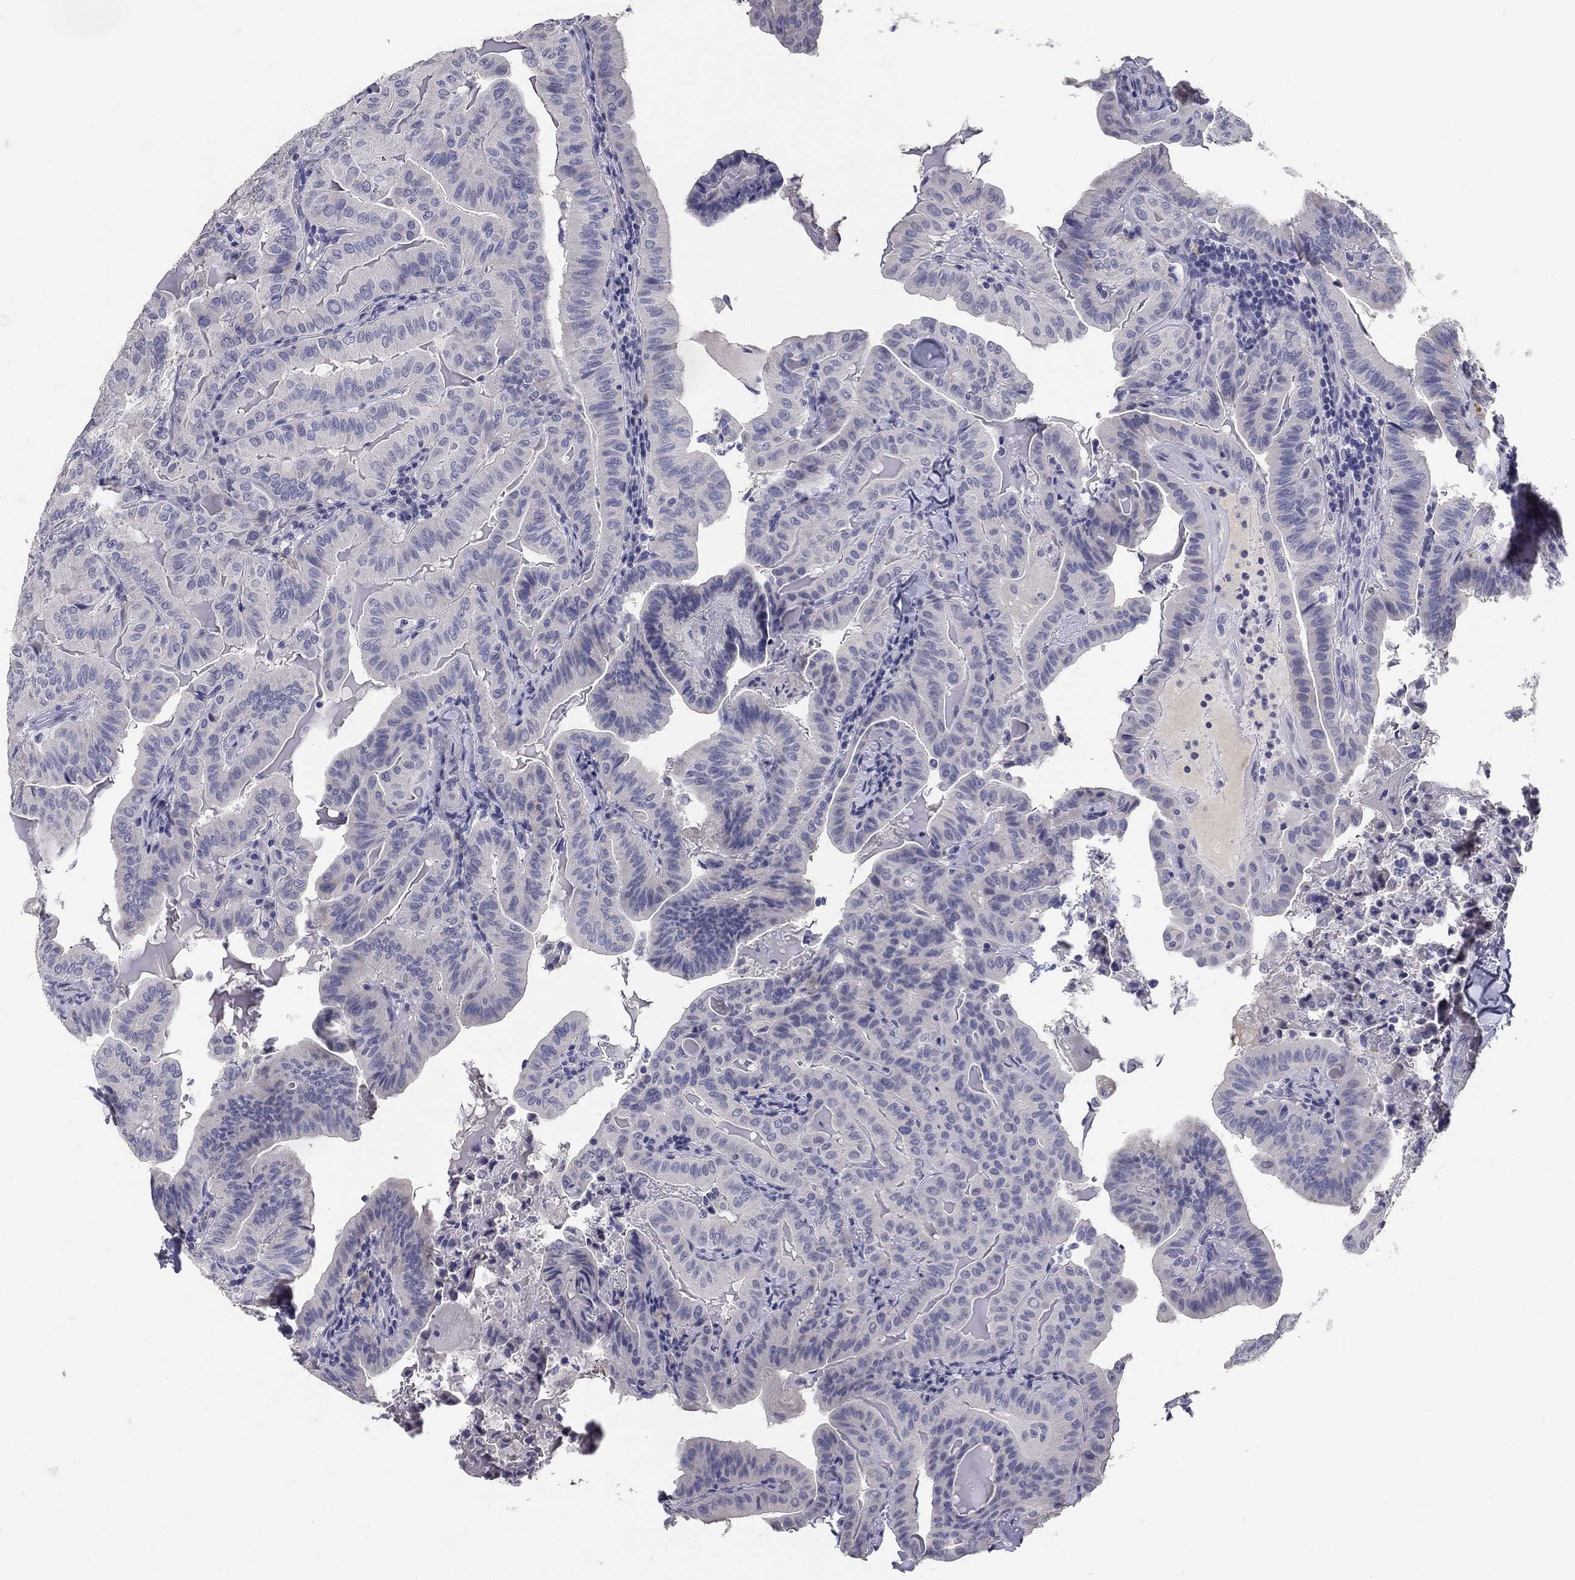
{"staining": {"intensity": "negative", "quantity": "none", "location": "none"}, "tissue": "thyroid cancer", "cell_type": "Tumor cells", "image_type": "cancer", "snomed": [{"axis": "morphology", "description": "Papillary adenocarcinoma, NOS"}, {"axis": "topography", "description": "Thyroid gland"}], "caption": "A photomicrograph of papillary adenocarcinoma (thyroid) stained for a protein demonstrates no brown staining in tumor cells. (Brightfield microscopy of DAB IHC at high magnification).", "gene": "POMC", "patient": {"sex": "female", "age": 68}}